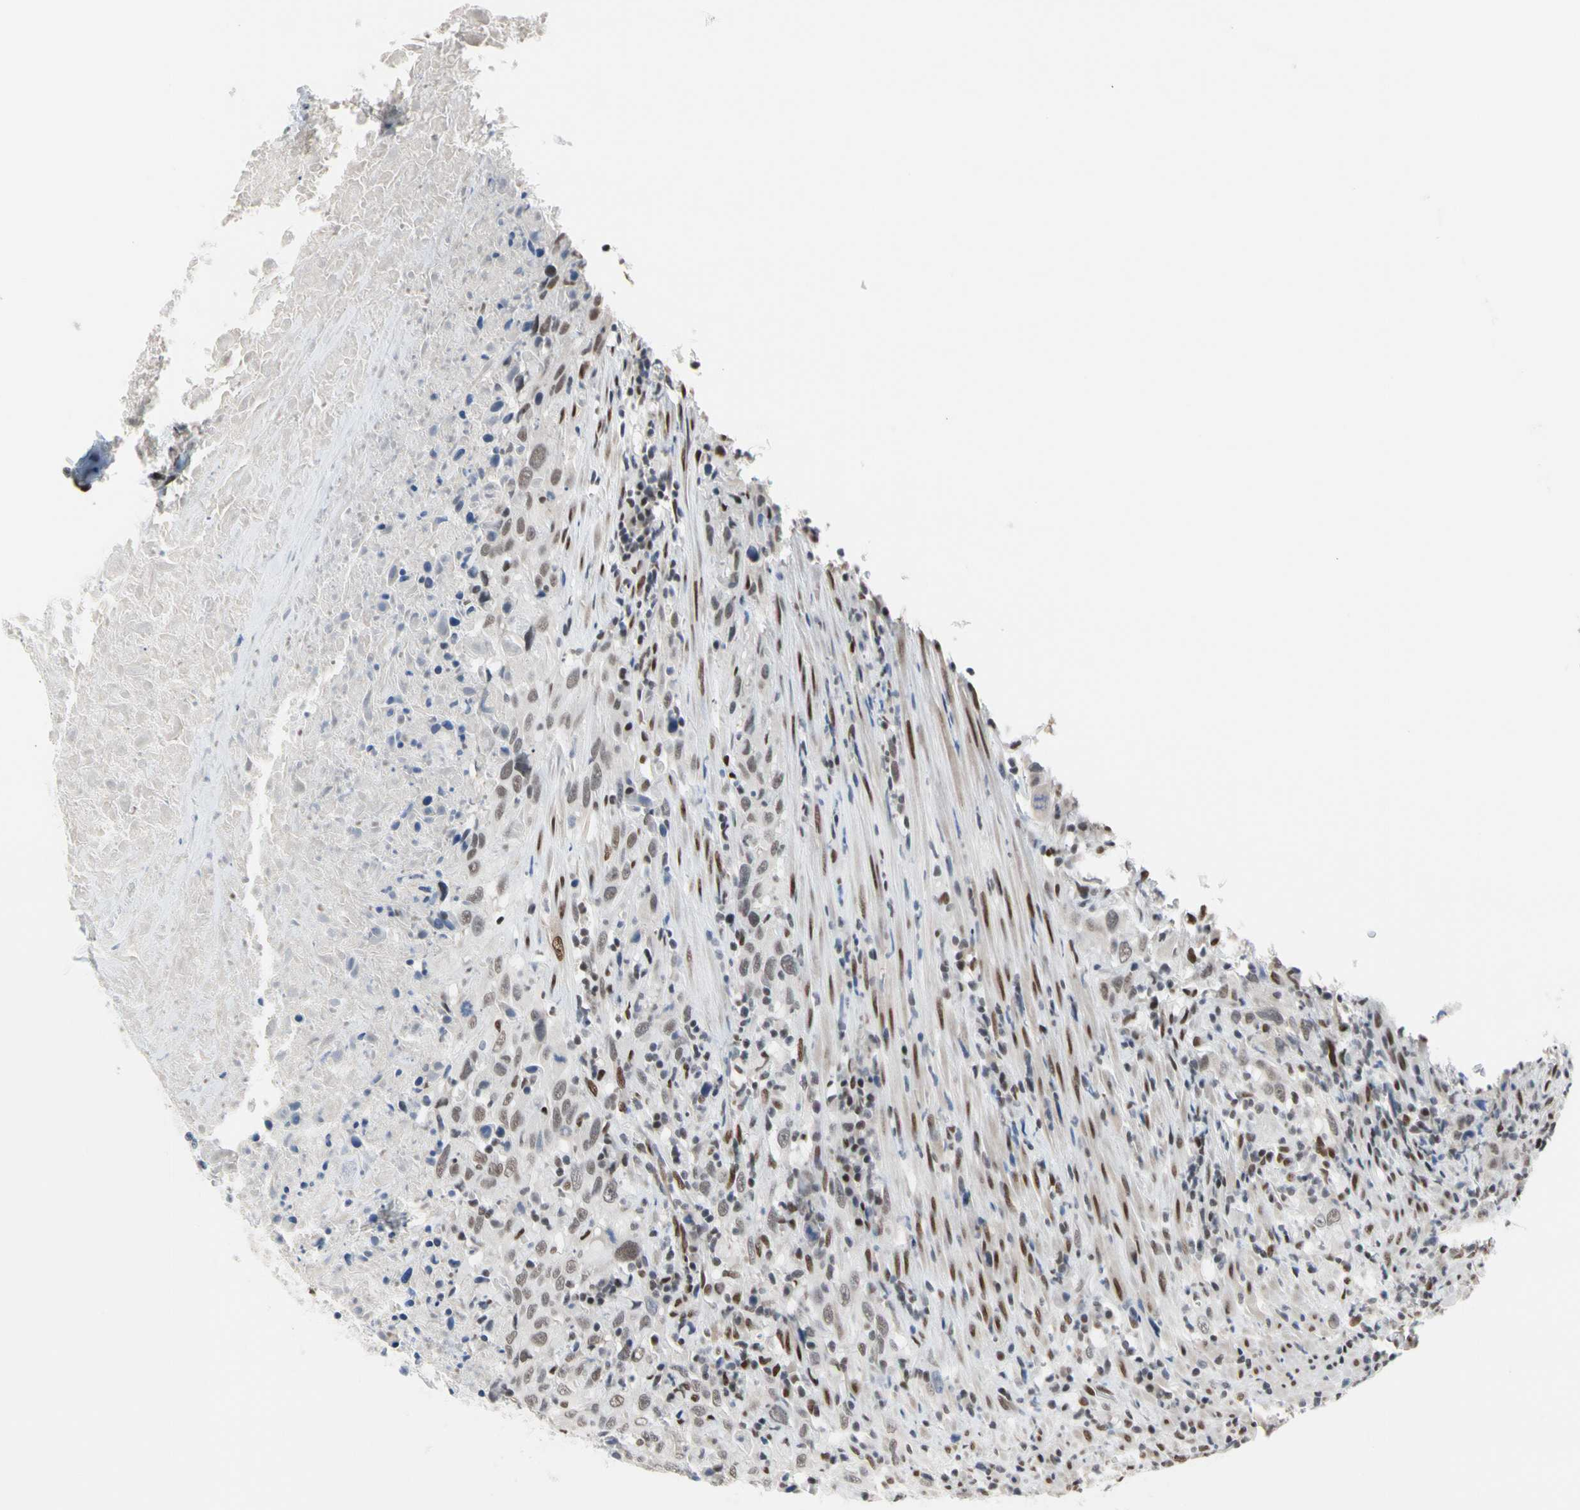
{"staining": {"intensity": "weak", "quantity": ">75%", "location": "nuclear"}, "tissue": "urothelial cancer", "cell_type": "Tumor cells", "image_type": "cancer", "snomed": [{"axis": "morphology", "description": "Urothelial carcinoma, High grade"}, {"axis": "topography", "description": "Urinary bladder"}], "caption": "Urothelial cancer stained with DAB IHC exhibits low levels of weak nuclear expression in approximately >75% of tumor cells.", "gene": "FAM98B", "patient": {"sex": "male", "age": 61}}